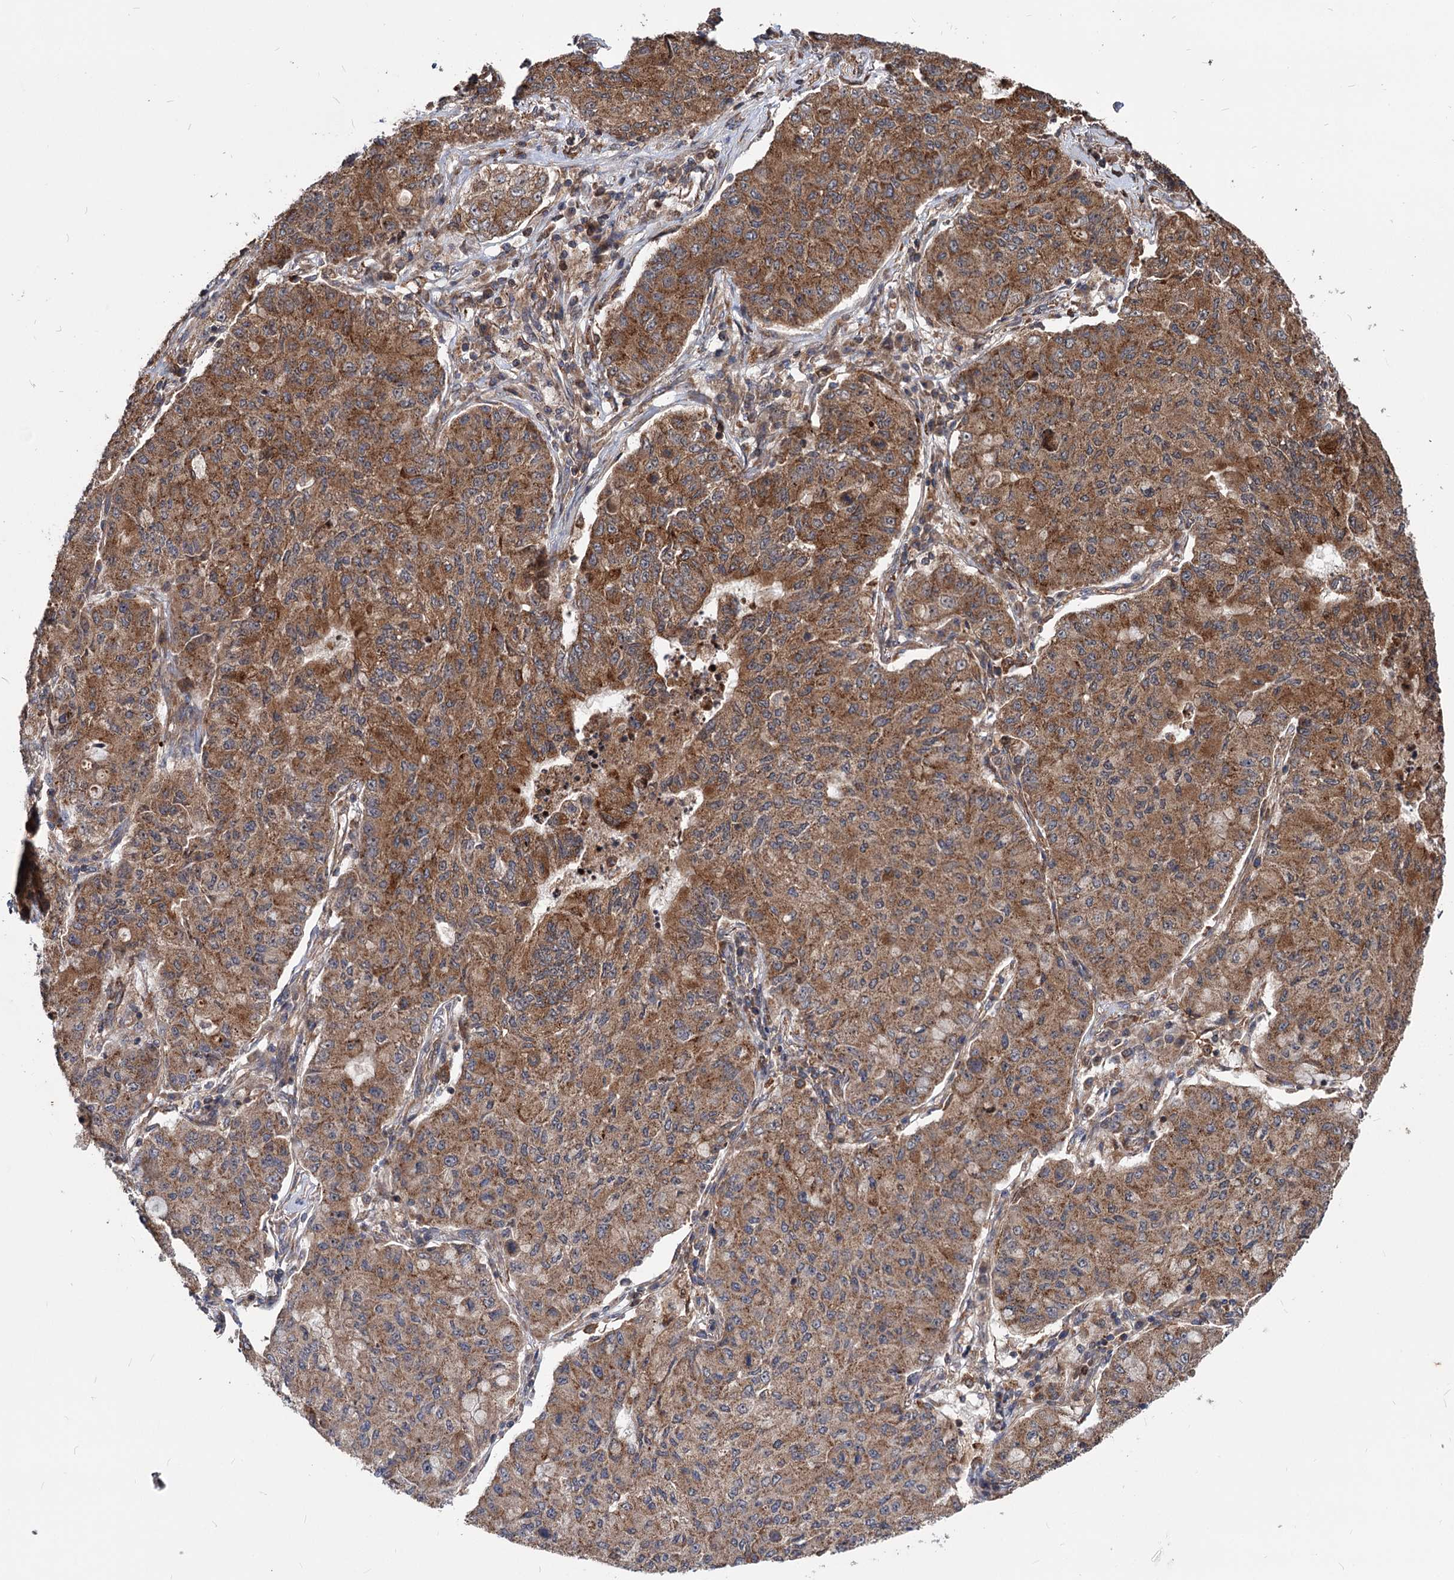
{"staining": {"intensity": "strong", "quantity": ">75%", "location": "cytoplasmic/membranous"}, "tissue": "lung cancer", "cell_type": "Tumor cells", "image_type": "cancer", "snomed": [{"axis": "morphology", "description": "Squamous cell carcinoma, NOS"}, {"axis": "topography", "description": "Lung"}], "caption": "DAB immunohistochemical staining of lung cancer shows strong cytoplasmic/membranous protein staining in about >75% of tumor cells.", "gene": "RNF111", "patient": {"sex": "male", "age": 74}}